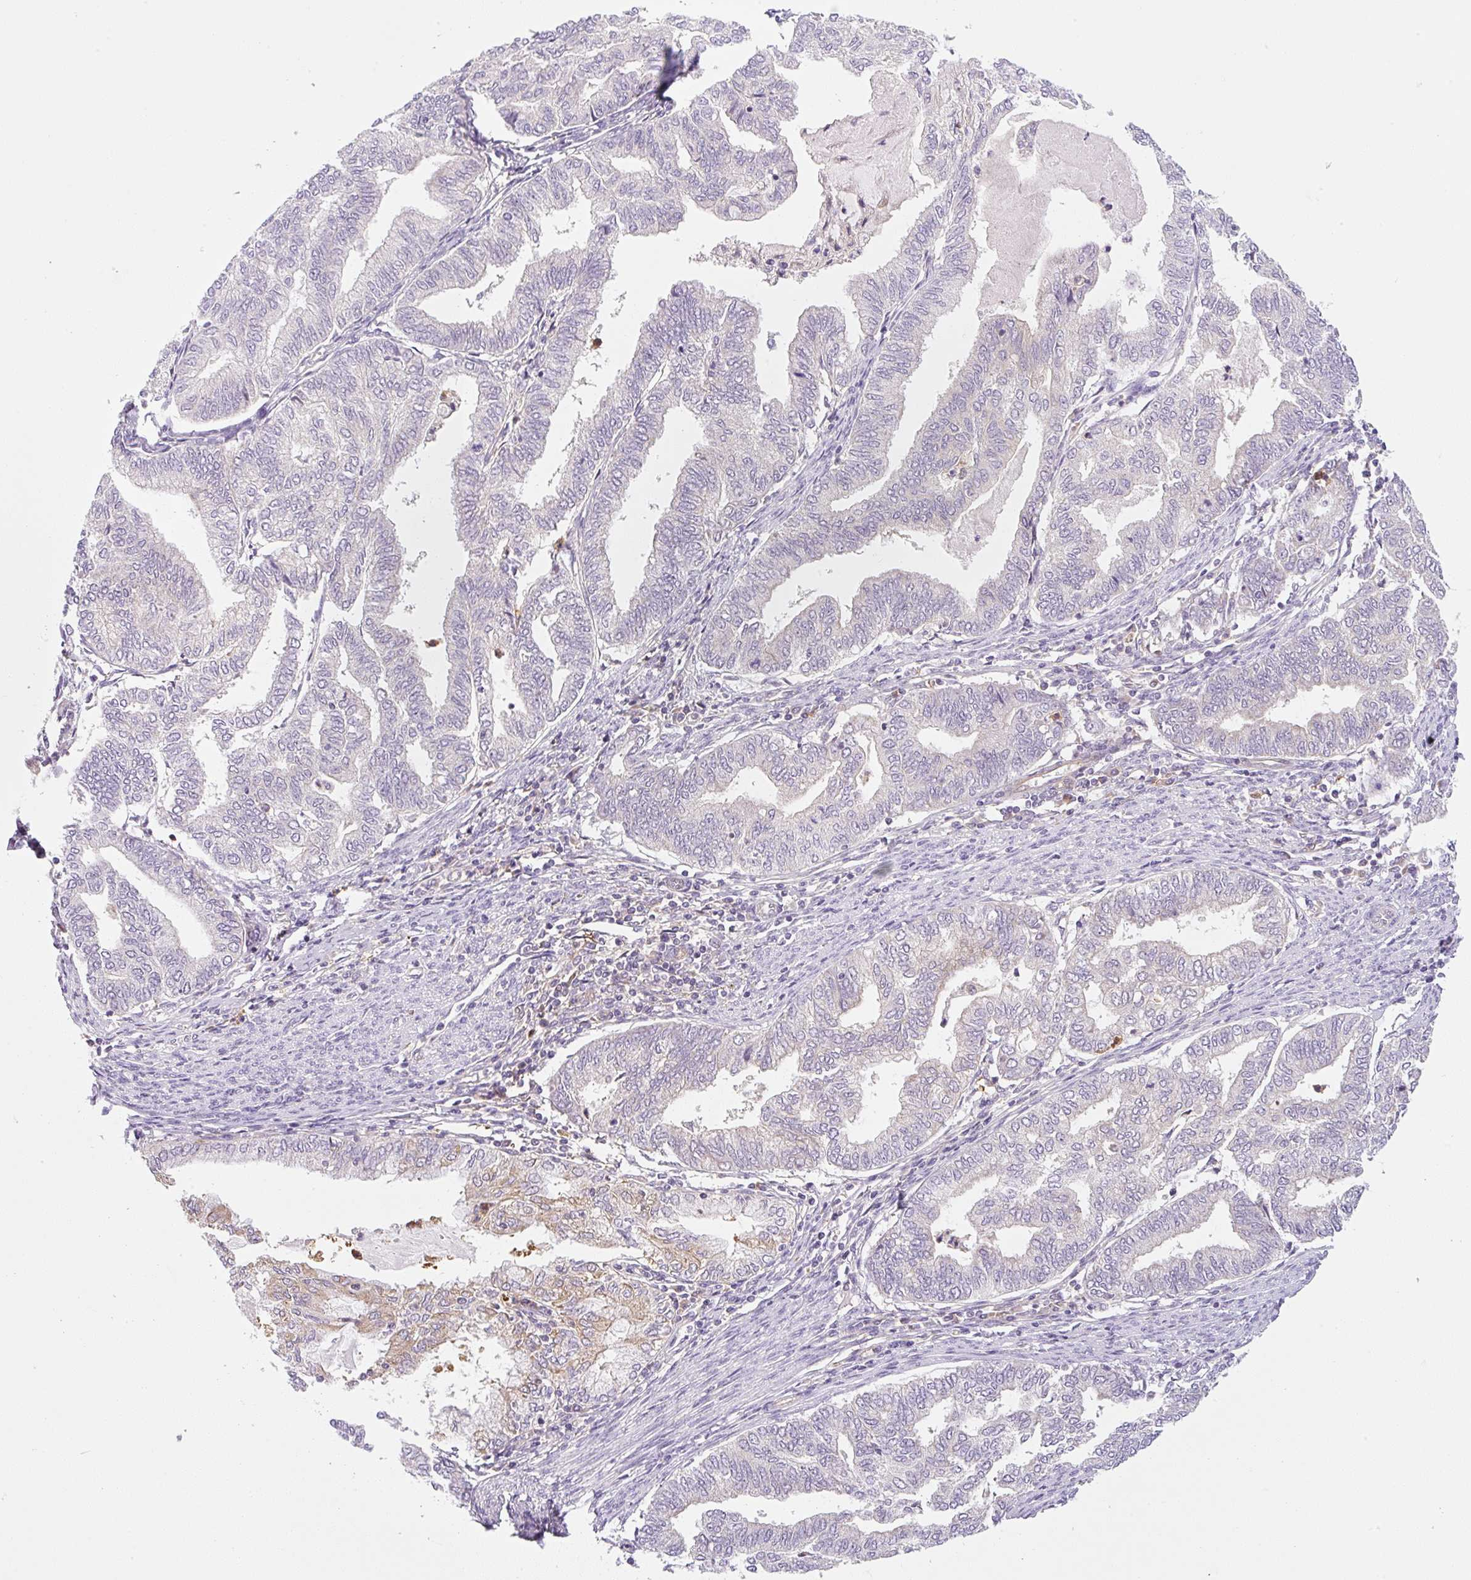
{"staining": {"intensity": "weak", "quantity": "<25%", "location": "cytoplasmic/membranous"}, "tissue": "endometrial cancer", "cell_type": "Tumor cells", "image_type": "cancer", "snomed": [{"axis": "morphology", "description": "Adenocarcinoma, NOS"}, {"axis": "topography", "description": "Endometrium"}], "caption": "High magnification brightfield microscopy of endometrial adenocarcinoma stained with DAB (3,3'-diaminobenzidine) (brown) and counterstained with hematoxylin (blue): tumor cells show no significant staining.", "gene": "OMA1", "patient": {"sex": "female", "age": 79}}